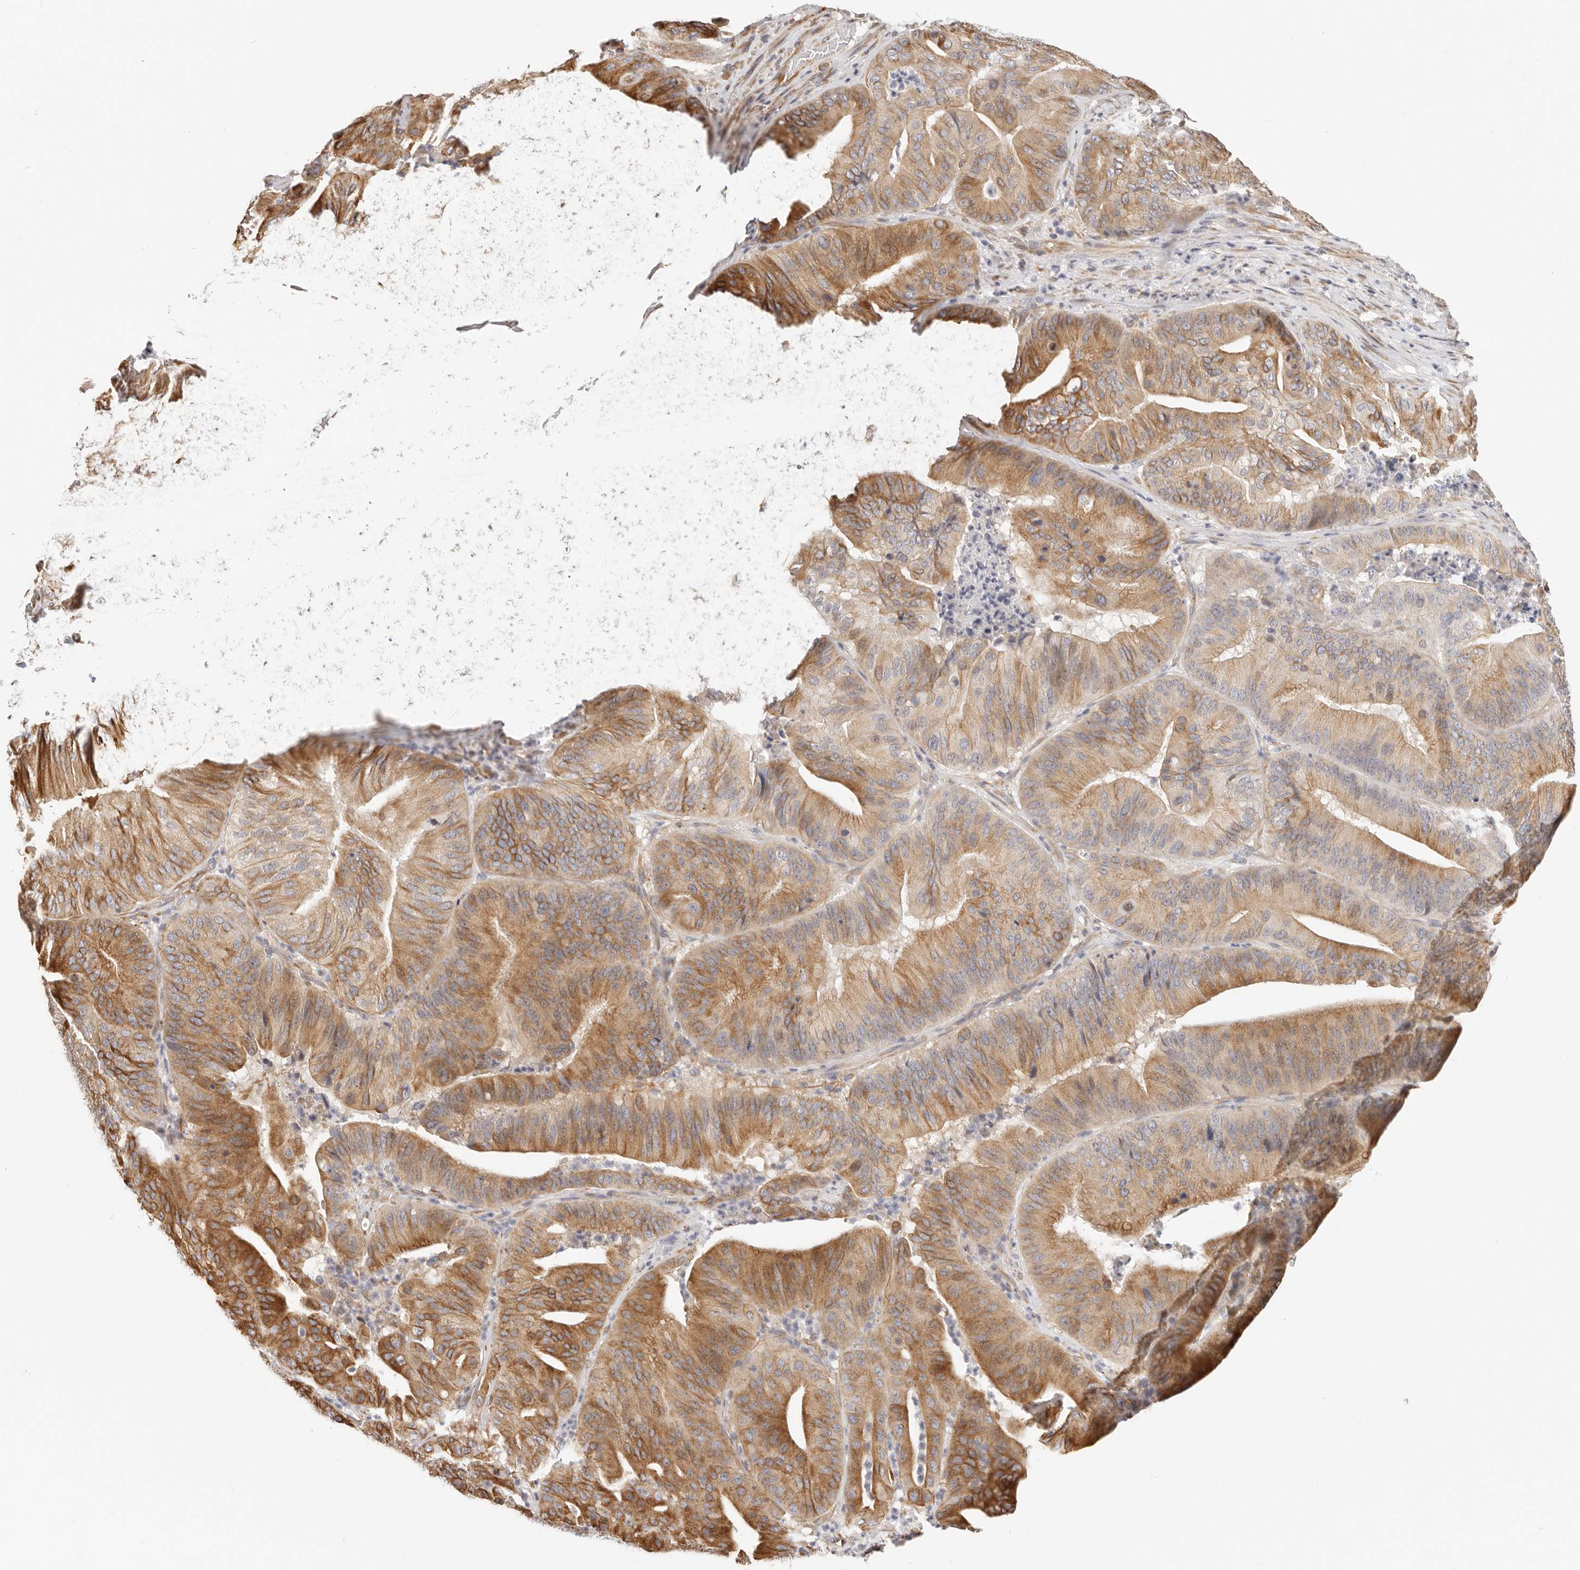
{"staining": {"intensity": "moderate", "quantity": ">75%", "location": "cytoplasmic/membranous"}, "tissue": "pancreatic cancer", "cell_type": "Tumor cells", "image_type": "cancer", "snomed": [{"axis": "morphology", "description": "Adenocarcinoma, NOS"}, {"axis": "topography", "description": "Pancreas"}], "caption": "Approximately >75% of tumor cells in human pancreatic adenocarcinoma demonstrate moderate cytoplasmic/membranous protein expression as visualized by brown immunohistochemical staining.", "gene": "DTNBP1", "patient": {"sex": "female", "age": 77}}